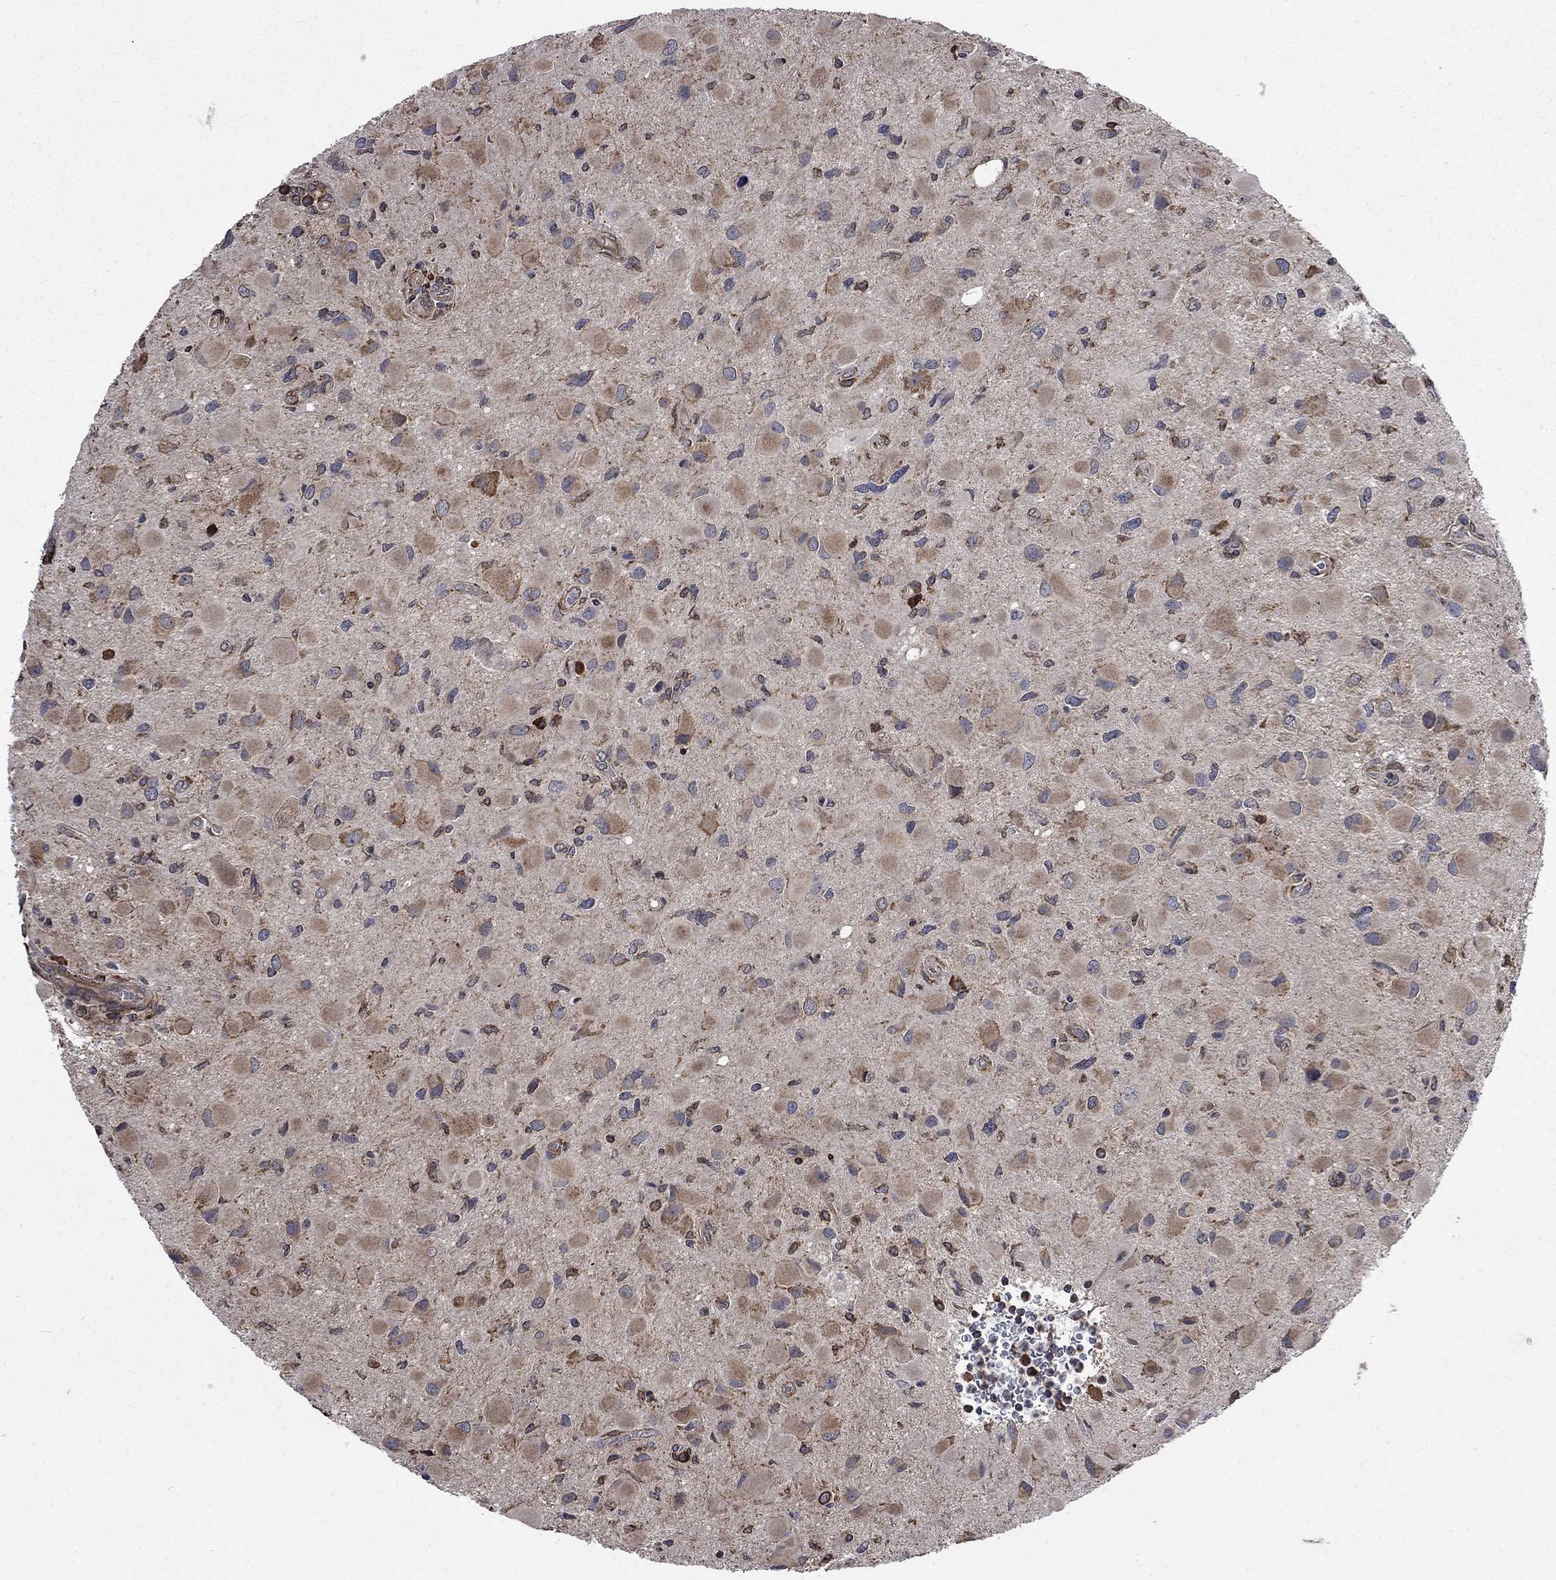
{"staining": {"intensity": "weak", "quantity": "25%-75%", "location": "cytoplasmic/membranous"}, "tissue": "glioma", "cell_type": "Tumor cells", "image_type": "cancer", "snomed": [{"axis": "morphology", "description": "Glioma, malignant, Low grade"}, {"axis": "topography", "description": "Brain"}], "caption": "DAB immunohistochemical staining of human malignant glioma (low-grade) exhibits weak cytoplasmic/membranous protein staining in approximately 25%-75% of tumor cells.", "gene": "ESRRA", "patient": {"sex": "female", "age": 32}}